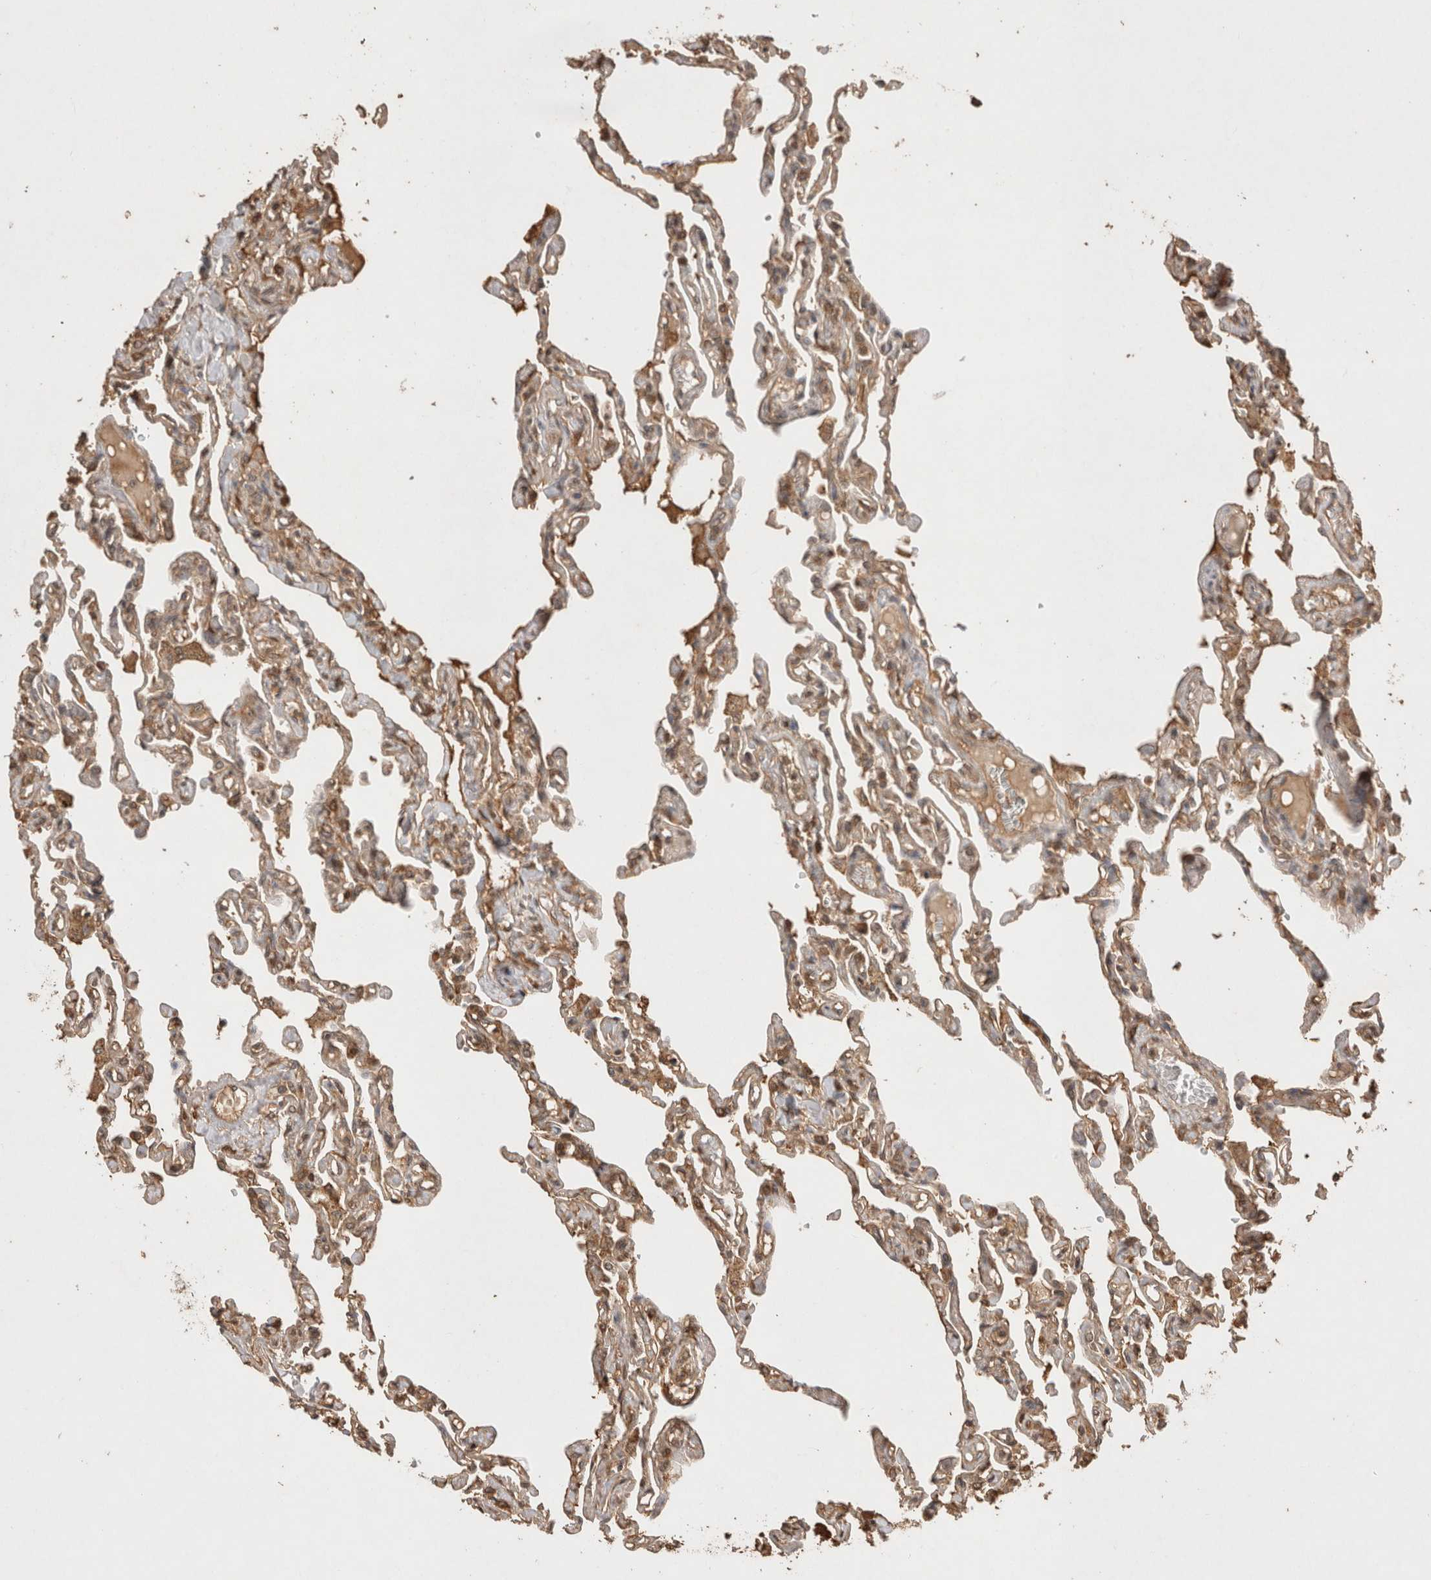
{"staining": {"intensity": "moderate", "quantity": ">75%", "location": "cytoplasmic/membranous"}, "tissue": "lung", "cell_type": "Alveolar cells", "image_type": "normal", "snomed": [{"axis": "morphology", "description": "Normal tissue, NOS"}, {"axis": "topography", "description": "Lung"}], "caption": "An IHC image of benign tissue is shown. Protein staining in brown shows moderate cytoplasmic/membranous positivity in lung within alveolar cells. The staining was performed using DAB (3,3'-diaminobenzidine) to visualize the protein expression in brown, while the nuclei were stained in blue with hematoxylin (Magnification: 20x).", "gene": "PRMT3", "patient": {"sex": "male", "age": 21}}